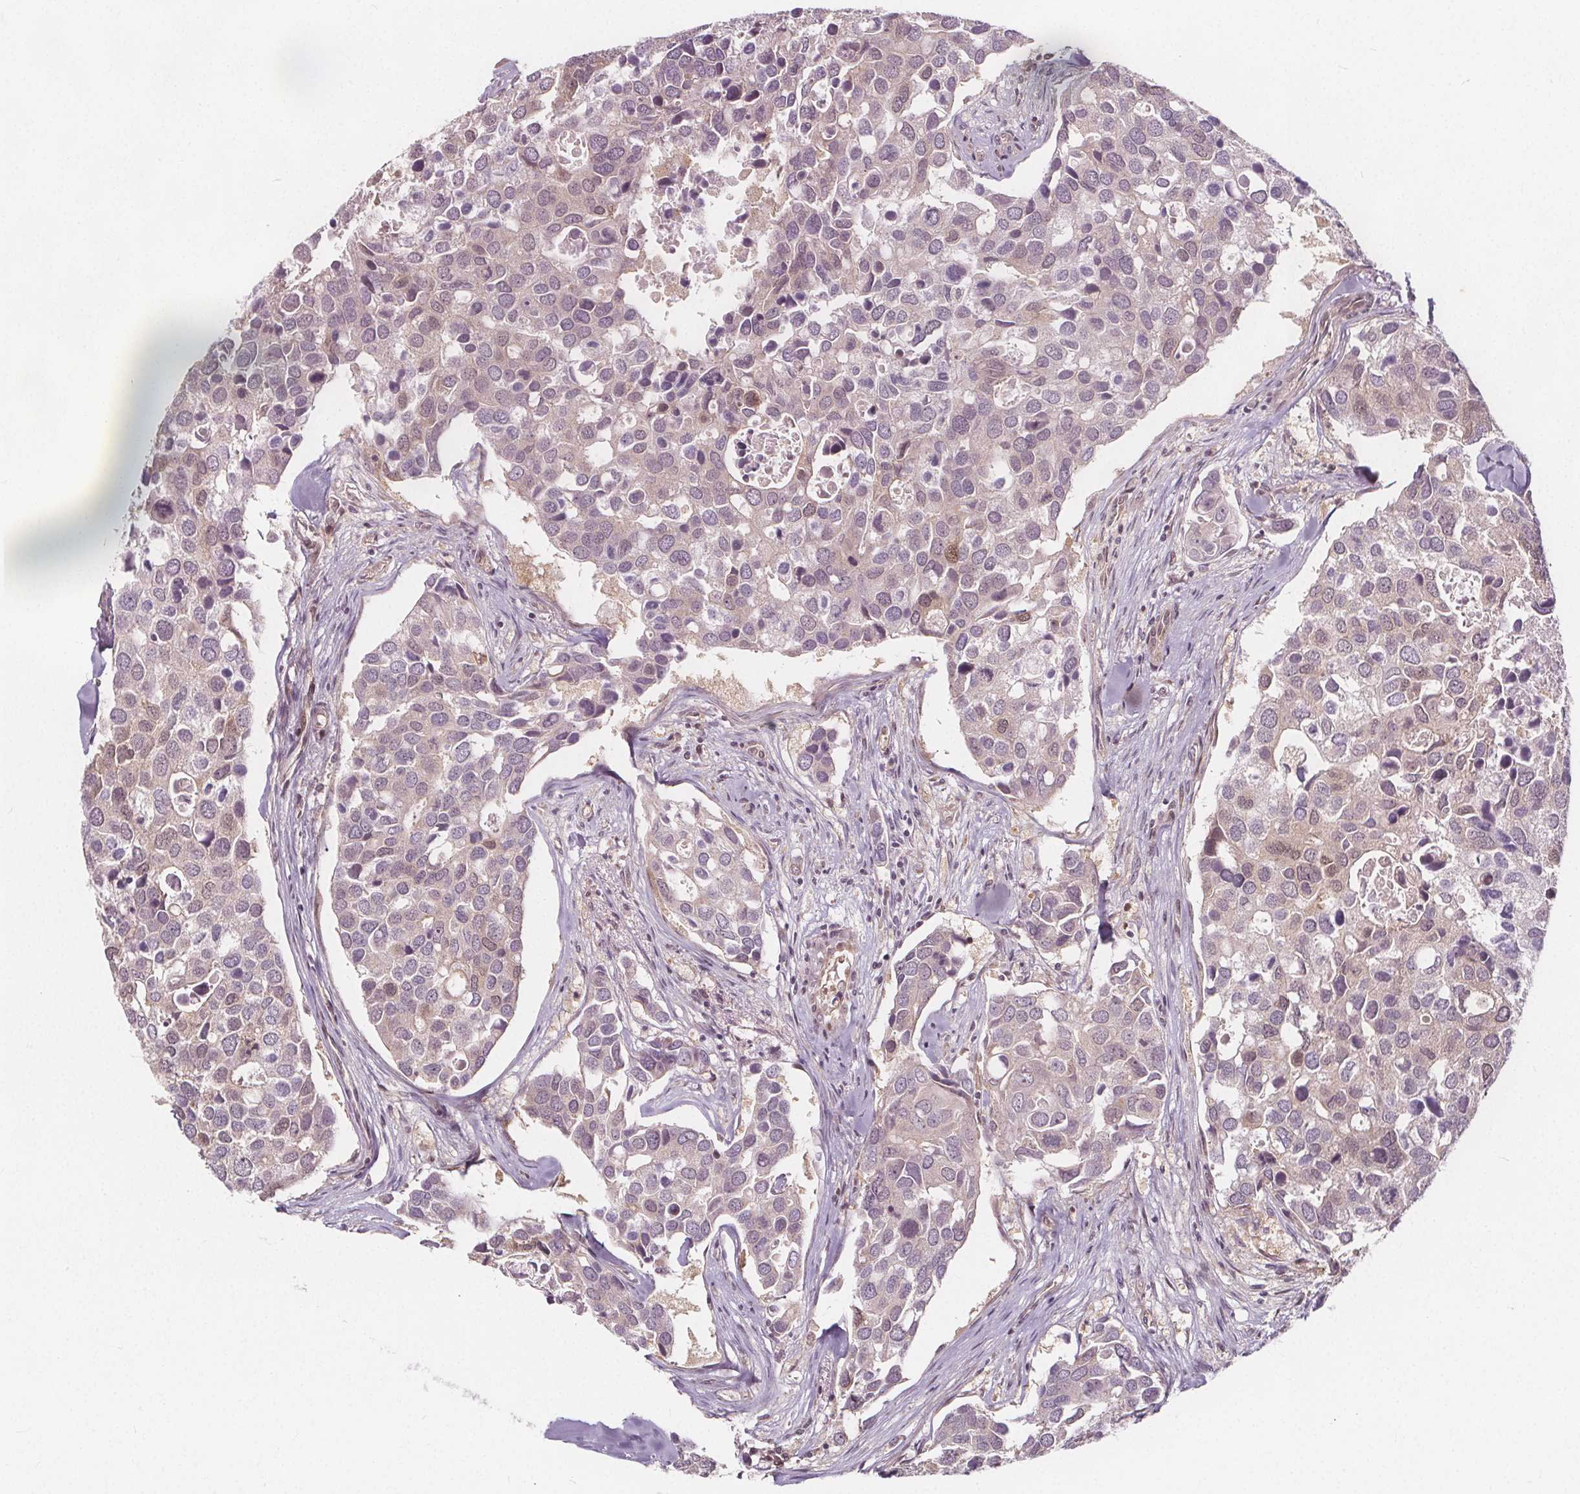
{"staining": {"intensity": "weak", "quantity": "<25%", "location": "nuclear"}, "tissue": "breast cancer", "cell_type": "Tumor cells", "image_type": "cancer", "snomed": [{"axis": "morphology", "description": "Duct carcinoma"}, {"axis": "topography", "description": "Breast"}], "caption": "A high-resolution photomicrograph shows immunohistochemistry staining of breast cancer (infiltrating ductal carcinoma), which shows no significant staining in tumor cells.", "gene": "AKT1S1", "patient": {"sex": "female", "age": 83}}